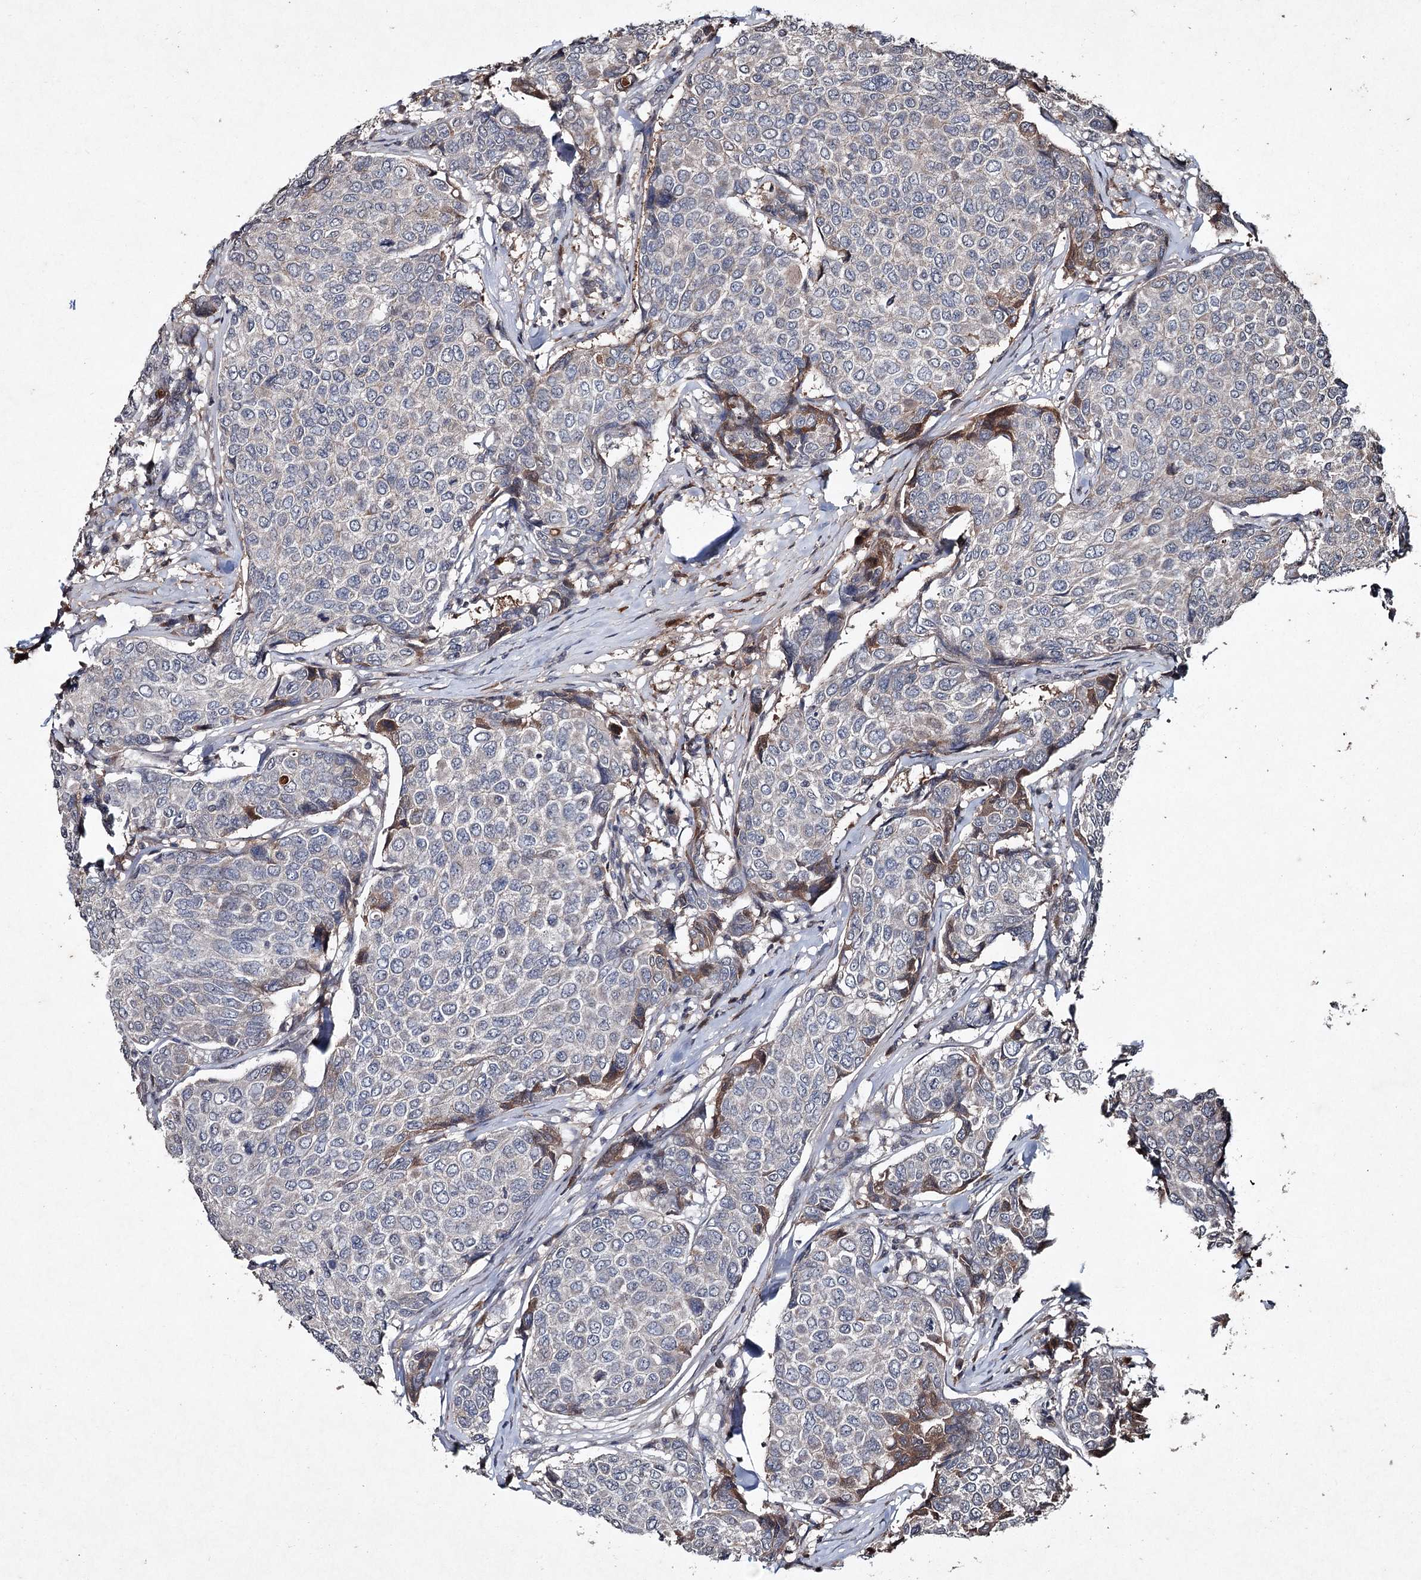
{"staining": {"intensity": "negative", "quantity": "none", "location": "none"}, "tissue": "breast cancer", "cell_type": "Tumor cells", "image_type": "cancer", "snomed": [{"axis": "morphology", "description": "Duct carcinoma"}, {"axis": "topography", "description": "Breast"}], "caption": "Tumor cells are negative for protein expression in human invasive ductal carcinoma (breast).", "gene": "PGLYRP2", "patient": {"sex": "female", "age": 55}}